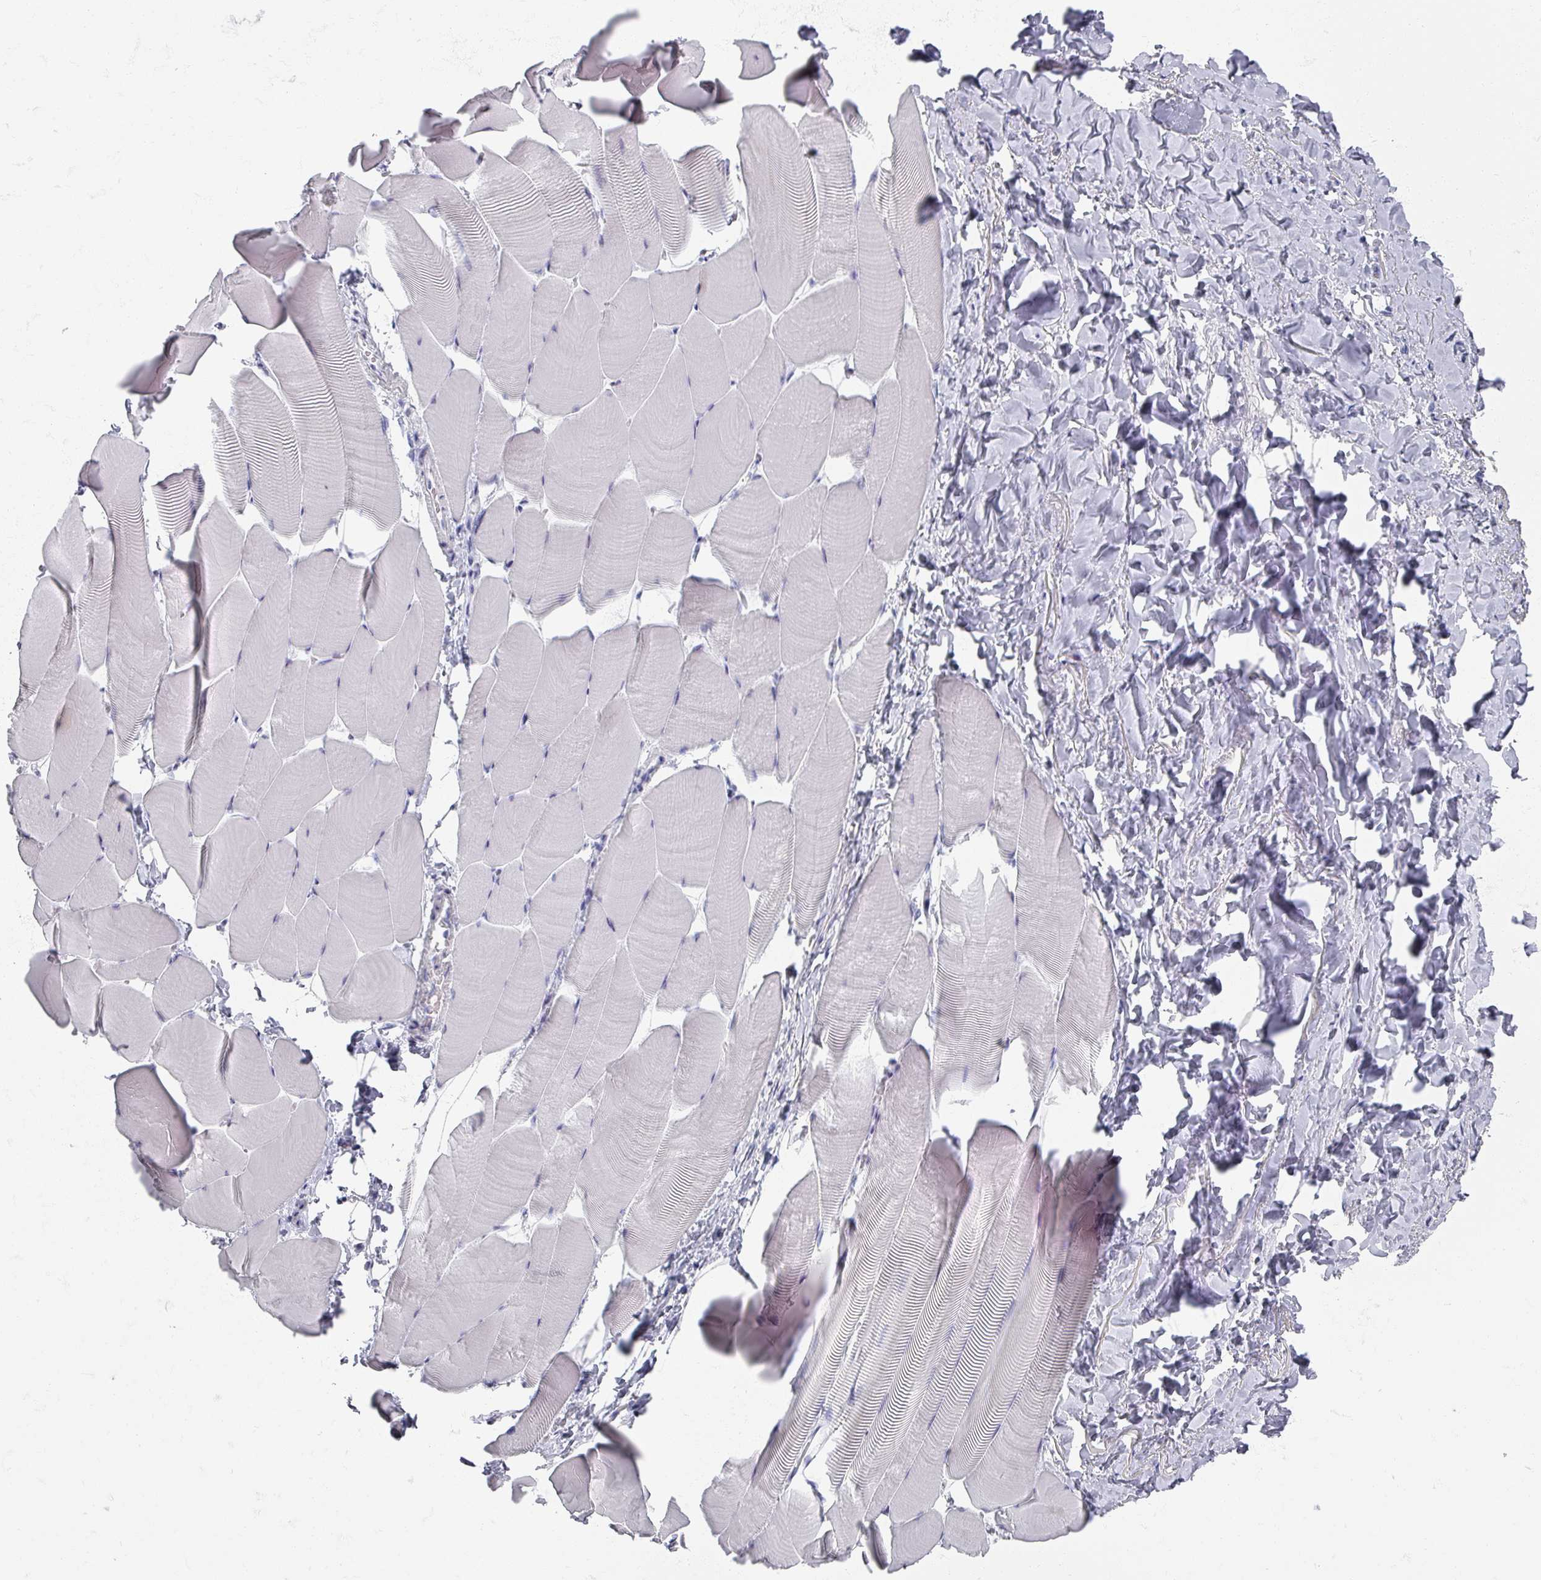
{"staining": {"intensity": "negative", "quantity": "none", "location": "none"}, "tissue": "skeletal muscle", "cell_type": "Myocytes", "image_type": "normal", "snomed": [{"axis": "morphology", "description": "Normal tissue, NOS"}, {"axis": "topography", "description": "Skeletal muscle"}], "caption": "This is an immunohistochemistry image of normal skeletal muscle. There is no positivity in myocytes.", "gene": "OMG", "patient": {"sex": "male", "age": 25}}